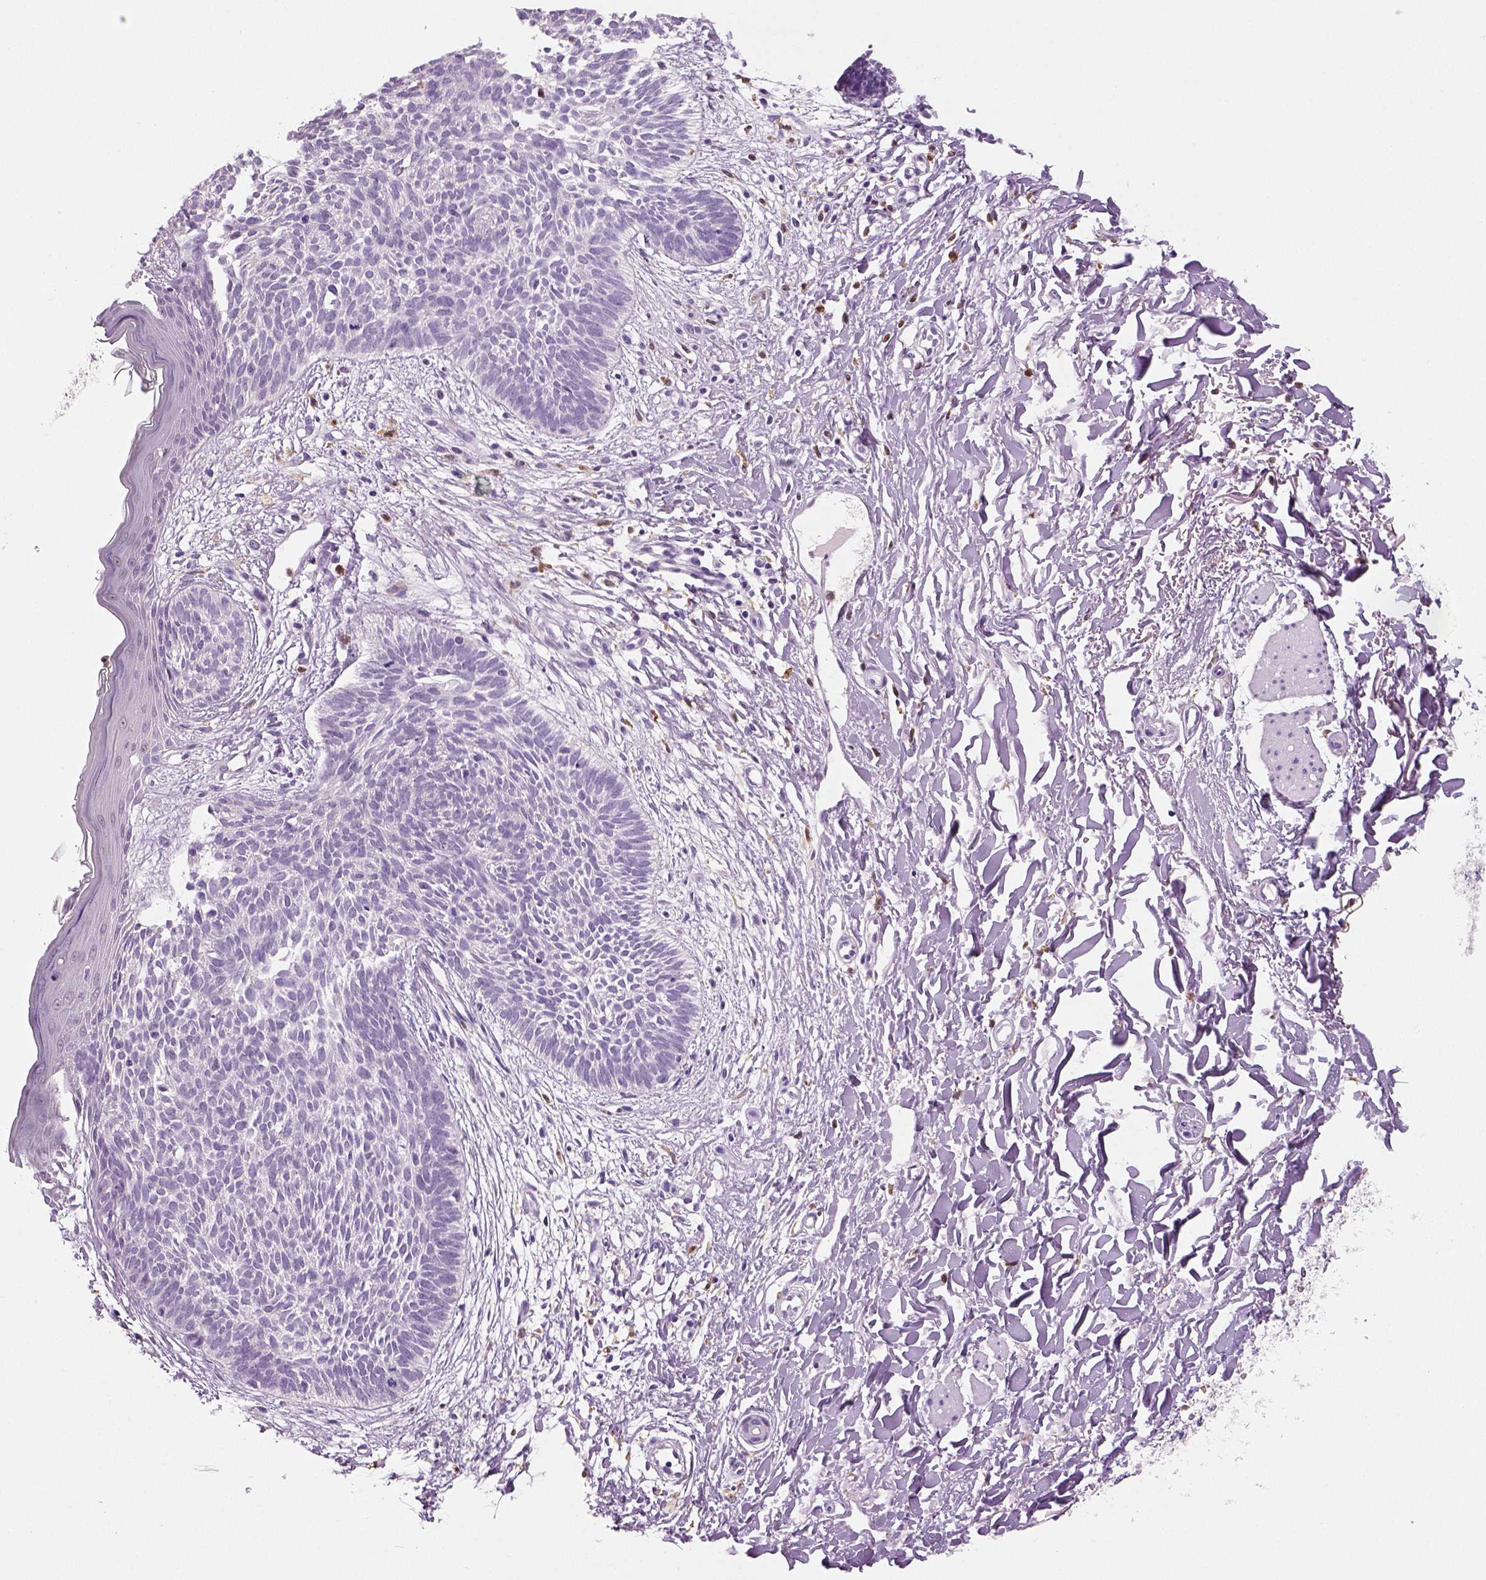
{"staining": {"intensity": "negative", "quantity": "none", "location": "none"}, "tissue": "skin cancer", "cell_type": "Tumor cells", "image_type": "cancer", "snomed": [{"axis": "morphology", "description": "Basal cell carcinoma"}, {"axis": "topography", "description": "Skin"}], "caption": "This is a micrograph of immunohistochemistry staining of skin cancer (basal cell carcinoma), which shows no expression in tumor cells.", "gene": "NECAB2", "patient": {"sex": "female", "age": 84}}